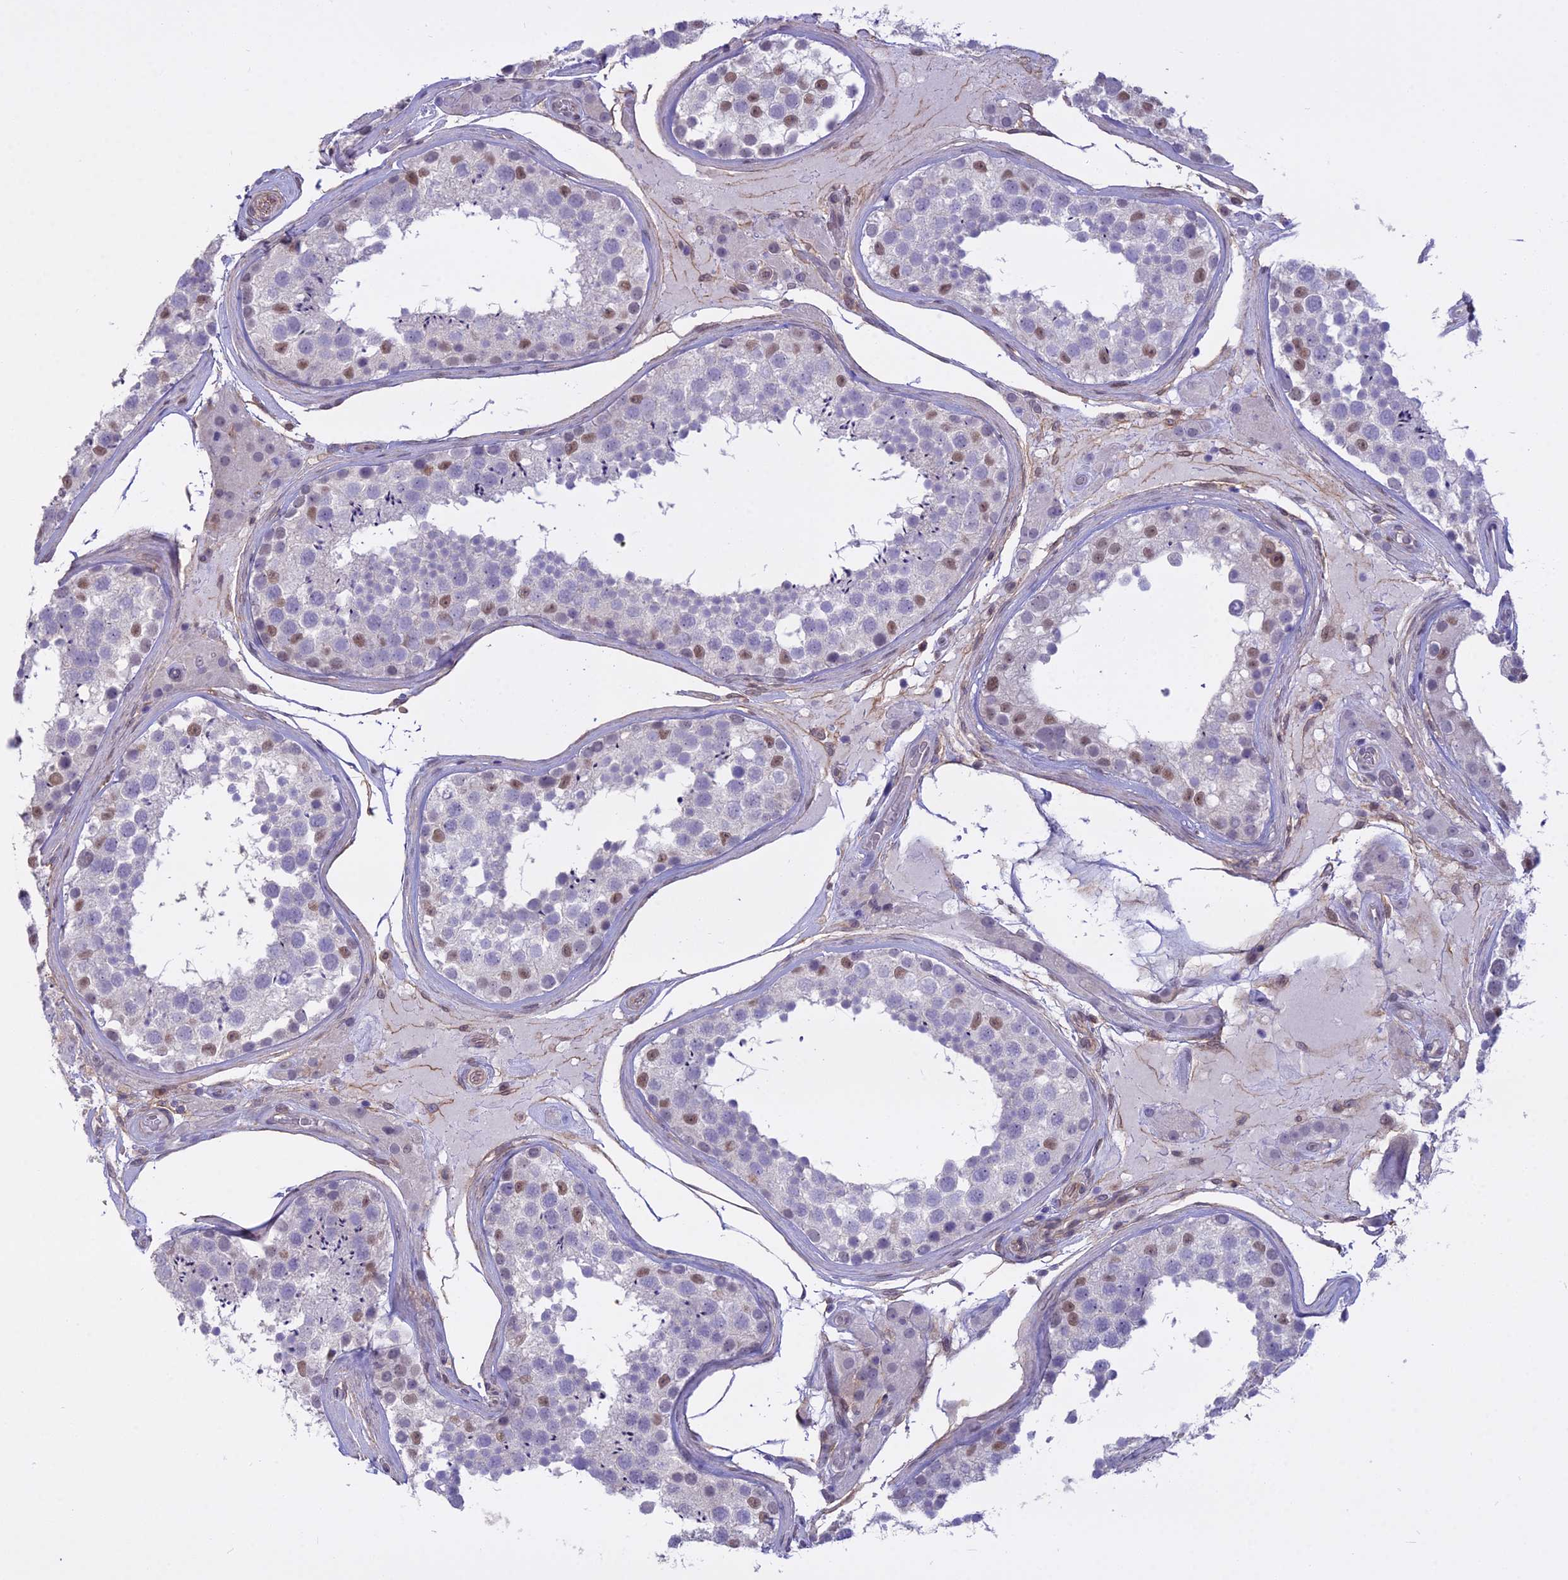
{"staining": {"intensity": "moderate", "quantity": "<25%", "location": "nuclear"}, "tissue": "testis", "cell_type": "Cells in seminiferous ducts", "image_type": "normal", "snomed": [{"axis": "morphology", "description": "Normal tissue, NOS"}, {"axis": "topography", "description": "Testis"}], "caption": "The micrograph exhibits a brown stain indicating the presence of a protein in the nuclear of cells in seminiferous ducts in testis.", "gene": "BLNK", "patient": {"sex": "male", "age": 46}}